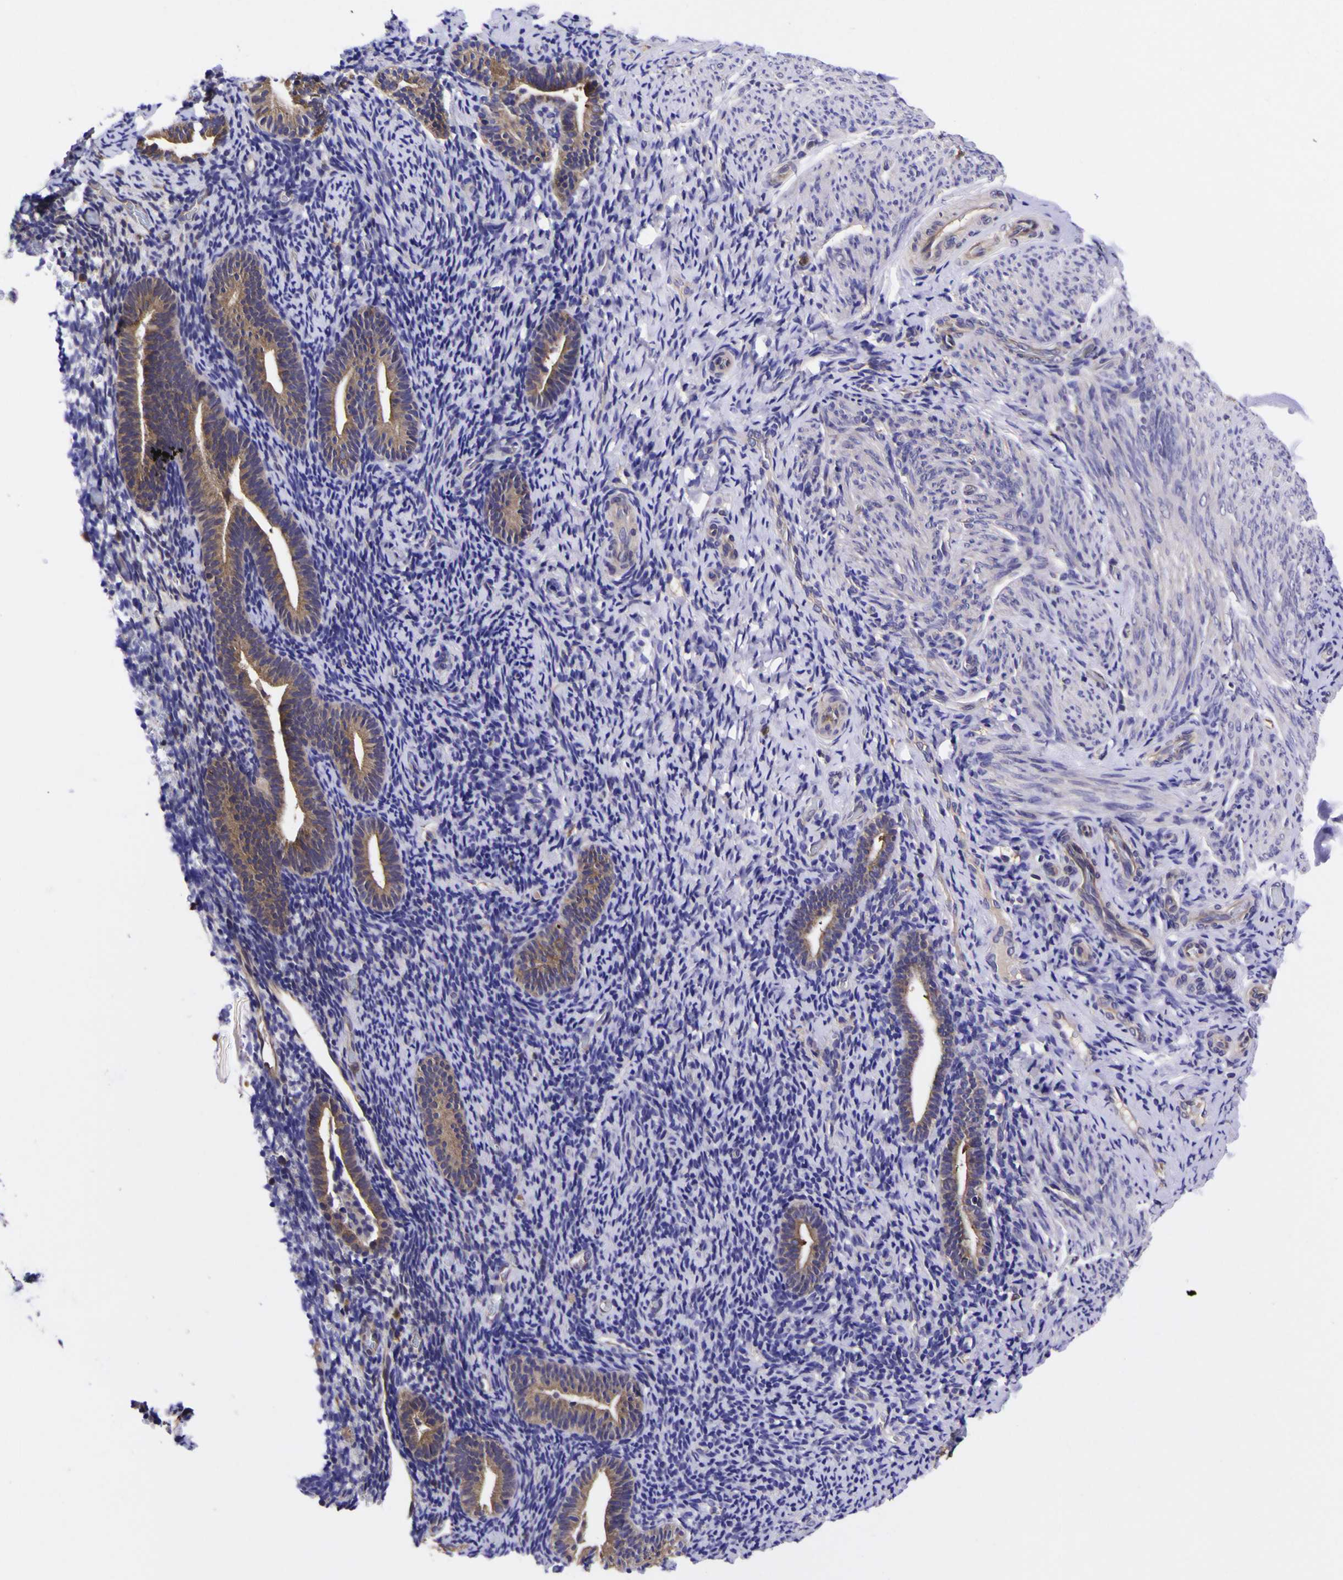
{"staining": {"intensity": "negative", "quantity": "none", "location": "none"}, "tissue": "endometrium", "cell_type": "Cells in endometrial stroma", "image_type": "normal", "snomed": [{"axis": "morphology", "description": "Normal tissue, NOS"}, {"axis": "topography", "description": "Endometrium"}], "caption": "Protein analysis of normal endometrium demonstrates no significant staining in cells in endometrial stroma. Nuclei are stained in blue.", "gene": "MAPK14", "patient": {"sex": "female", "age": 51}}